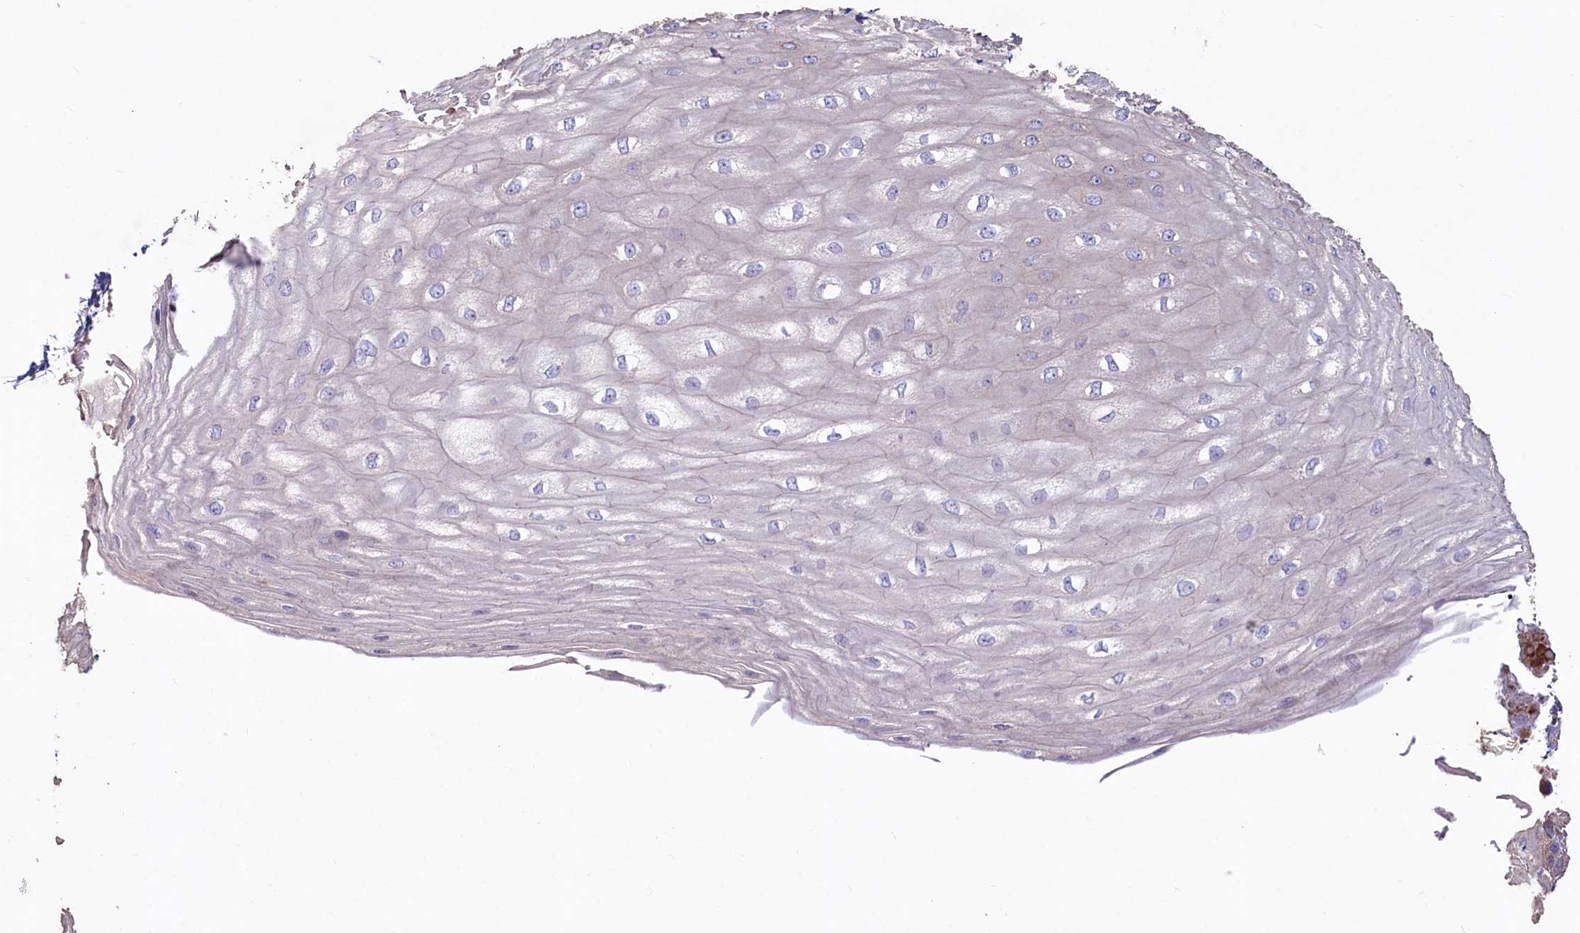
{"staining": {"intensity": "moderate", "quantity": "25%-75%", "location": "cytoplasmic/membranous"}, "tissue": "esophagus", "cell_type": "Squamous epithelial cells", "image_type": "normal", "snomed": [{"axis": "morphology", "description": "Normal tissue, NOS"}, {"axis": "topography", "description": "Esophagus"}], "caption": "This micrograph displays IHC staining of unremarkable human esophagus, with medium moderate cytoplasmic/membranous expression in about 25%-75% of squamous epithelial cells.", "gene": "CHID1", "patient": {"sex": "male", "age": 60}}